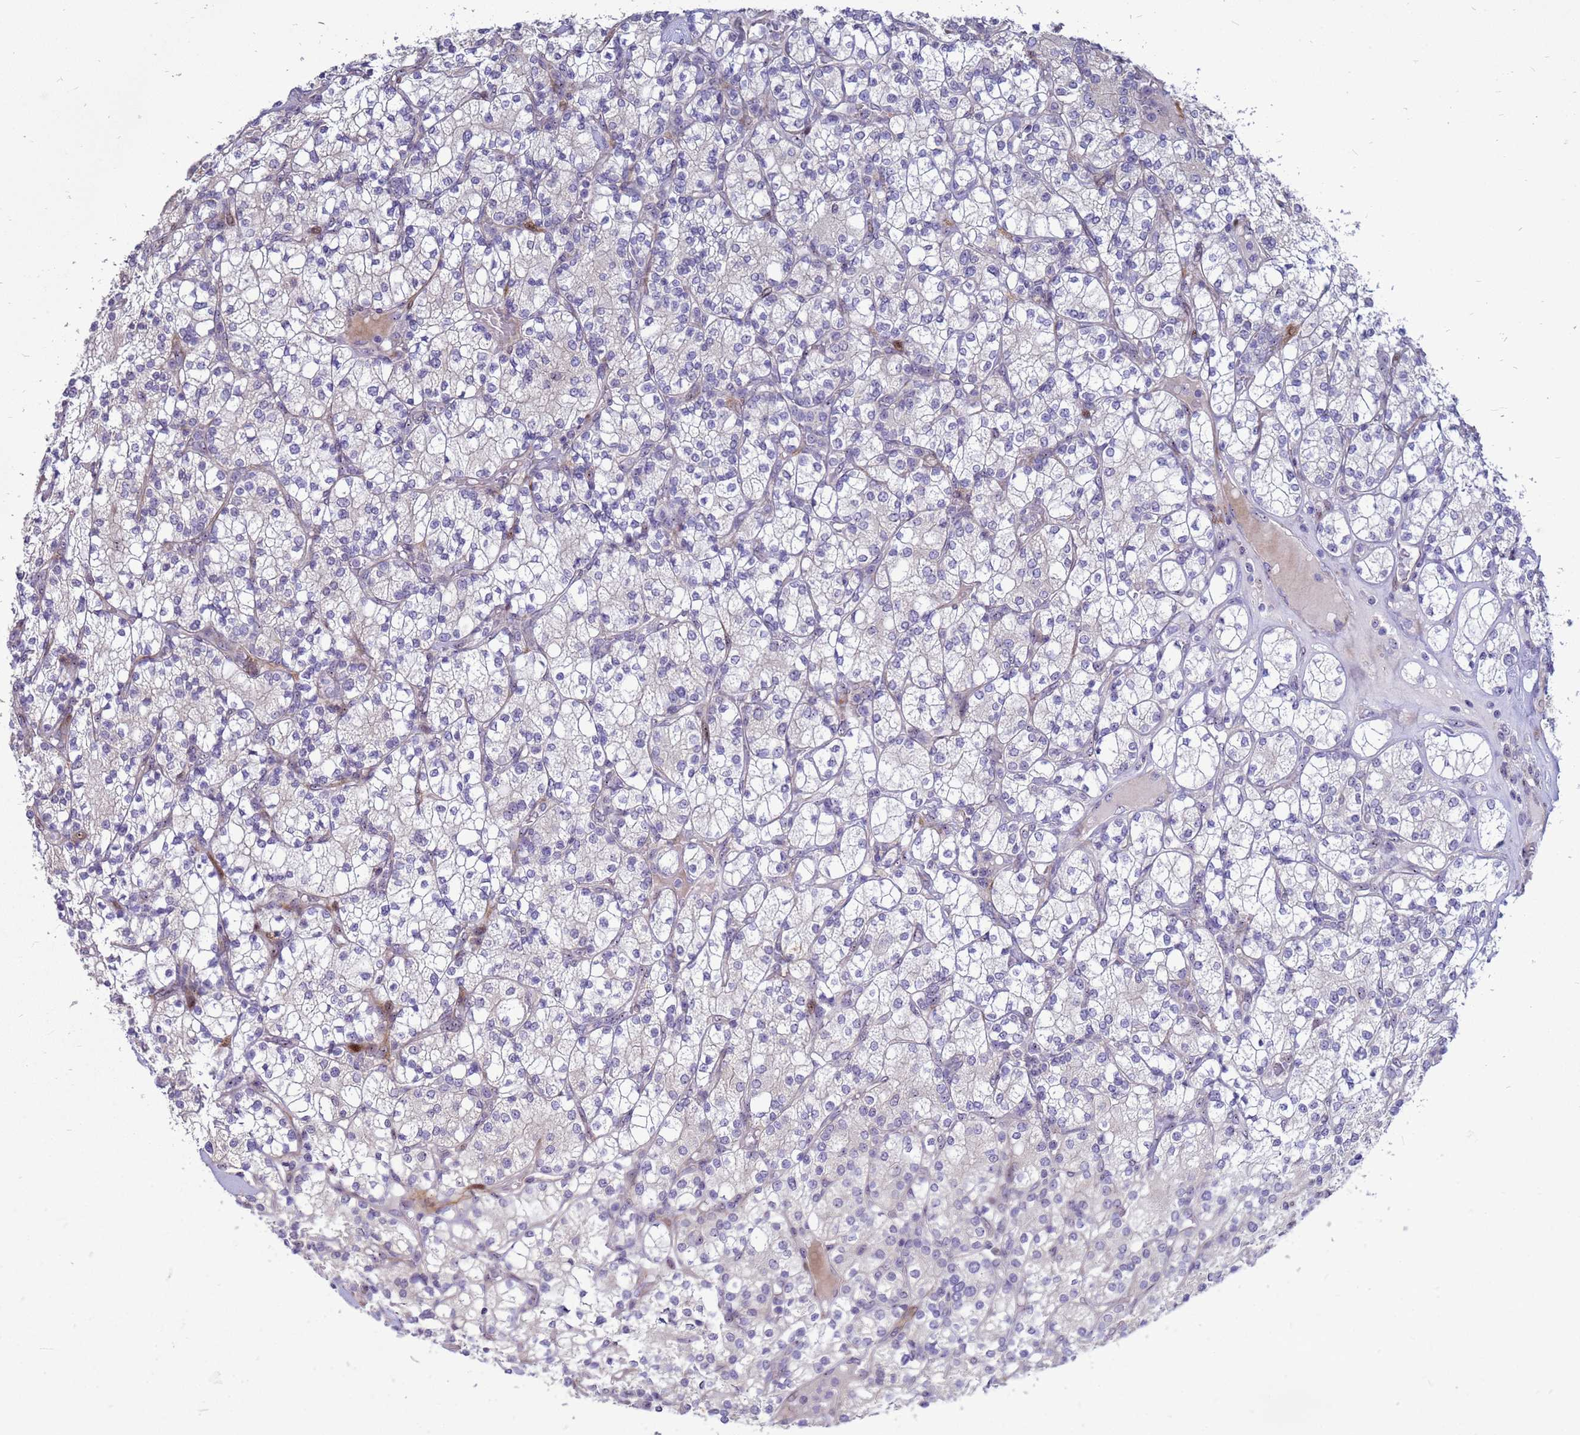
{"staining": {"intensity": "negative", "quantity": "none", "location": "none"}, "tissue": "renal cancer", "cell_type": "Tumor cells", "image_type": "cancer", "snomed": [{"axis": "morphology", "description": "Adenocarcinoma, NOS"}, {"axis": "topography", "description": "Kidney"}], "caption": "Tumor cells are negative for brown protein staining in renal adenocarcinoma.", "gene": "RSPO1", "patient": {"sex": "male", "age": 77}}